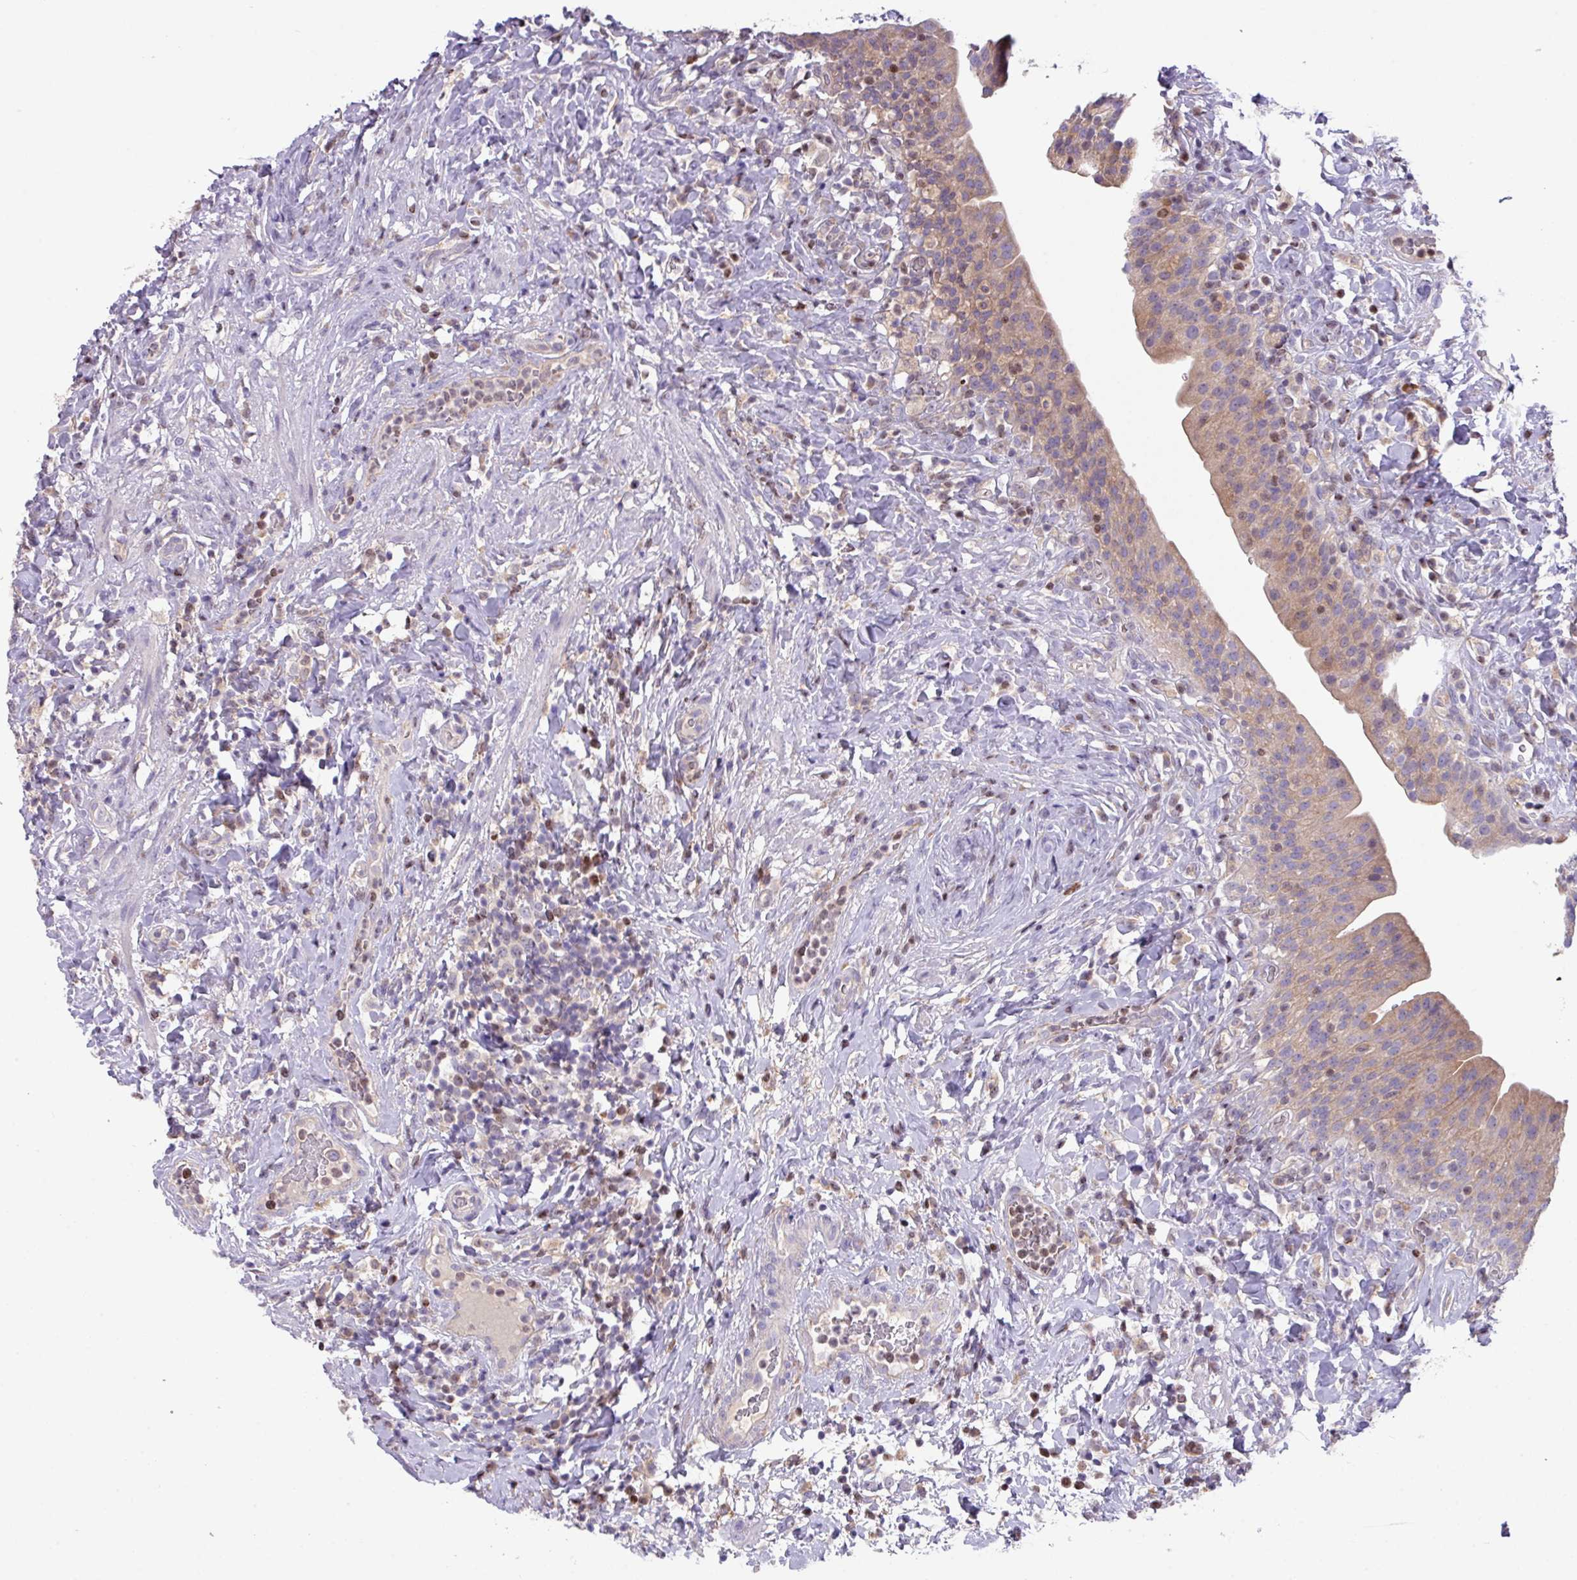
{"staining": {"intensity": "weak", "quantity": ">75%", "location": "cytoplasmic/membranous"}, "tissue": "urinary bladder", "cell_type": "Urothelial cells", "image_type": "normal", "snomed": [{"axis": "morphology", "description": "Normal tissue, NOS"}, {"axis": "morphology", "description": "Inflammation, NOS"}, {"axis": "topography", "description": "Urinary bladder"}], "caption": "This micrograph displays IHC staining of normal human urinary bladder, with low weak cytoplasmic/membranous expression in about >75% of urothelial cells.", "gene": "ZNF394", "patient": {"sex": "male", "age": 64}}